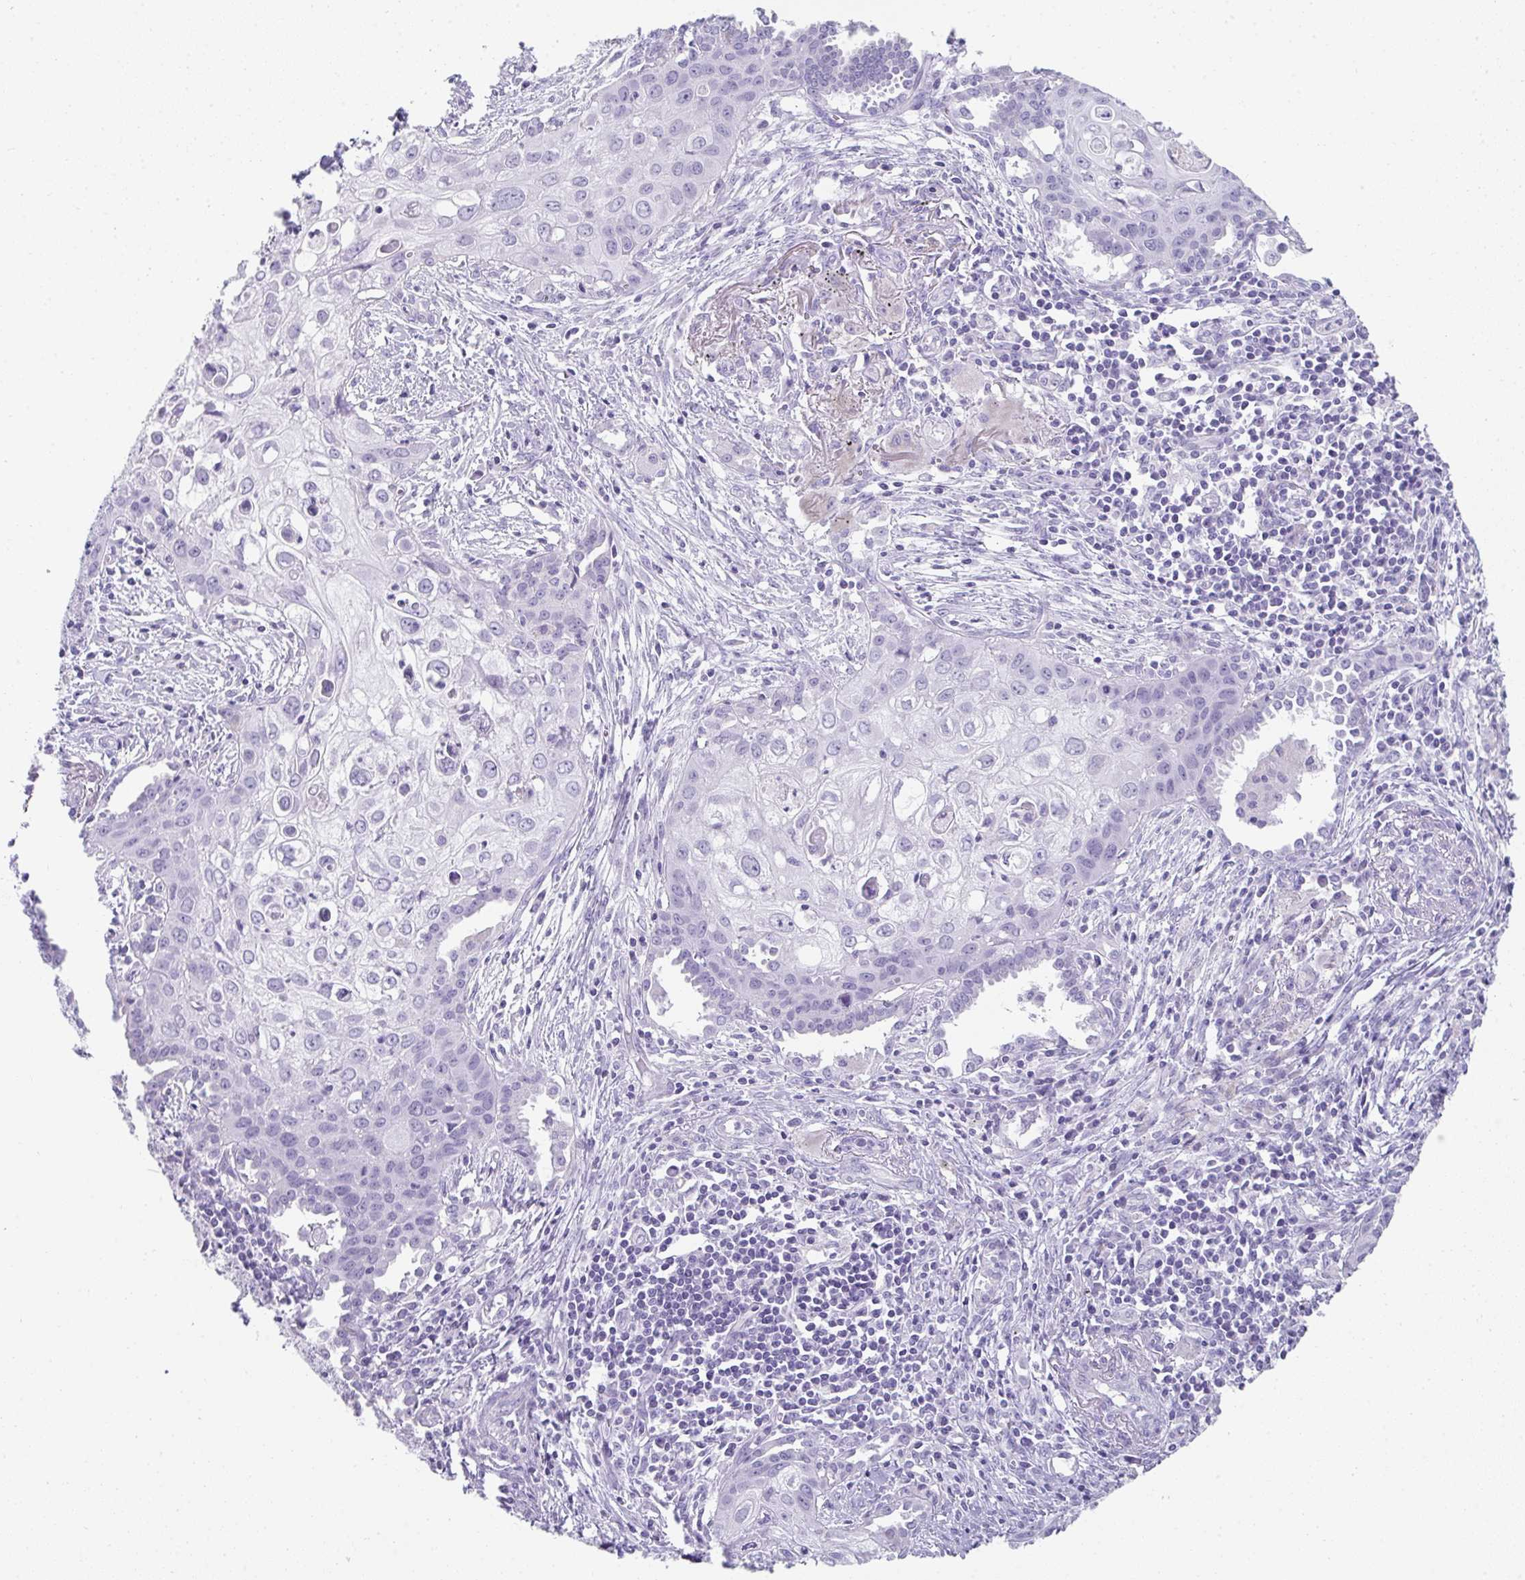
{"staining": {"intensity": "negative", "quantity": "none", "location": "none"}, "tissue": "lung cancer", "cell_type": "Tumor cells", "image_type": "cancer", "snomed": [{"axis": "morphology", "description": "Squamous cell carcinoma, NOS"}, {"axis": "topography", "description": "Lung"}], "caption": "An image of lung squamous cell carcinoma stained for a protein demonstrates no brown staining in tumor cells.", "gene": "RLF", "patient": {"sex": "male", "age": 71}}